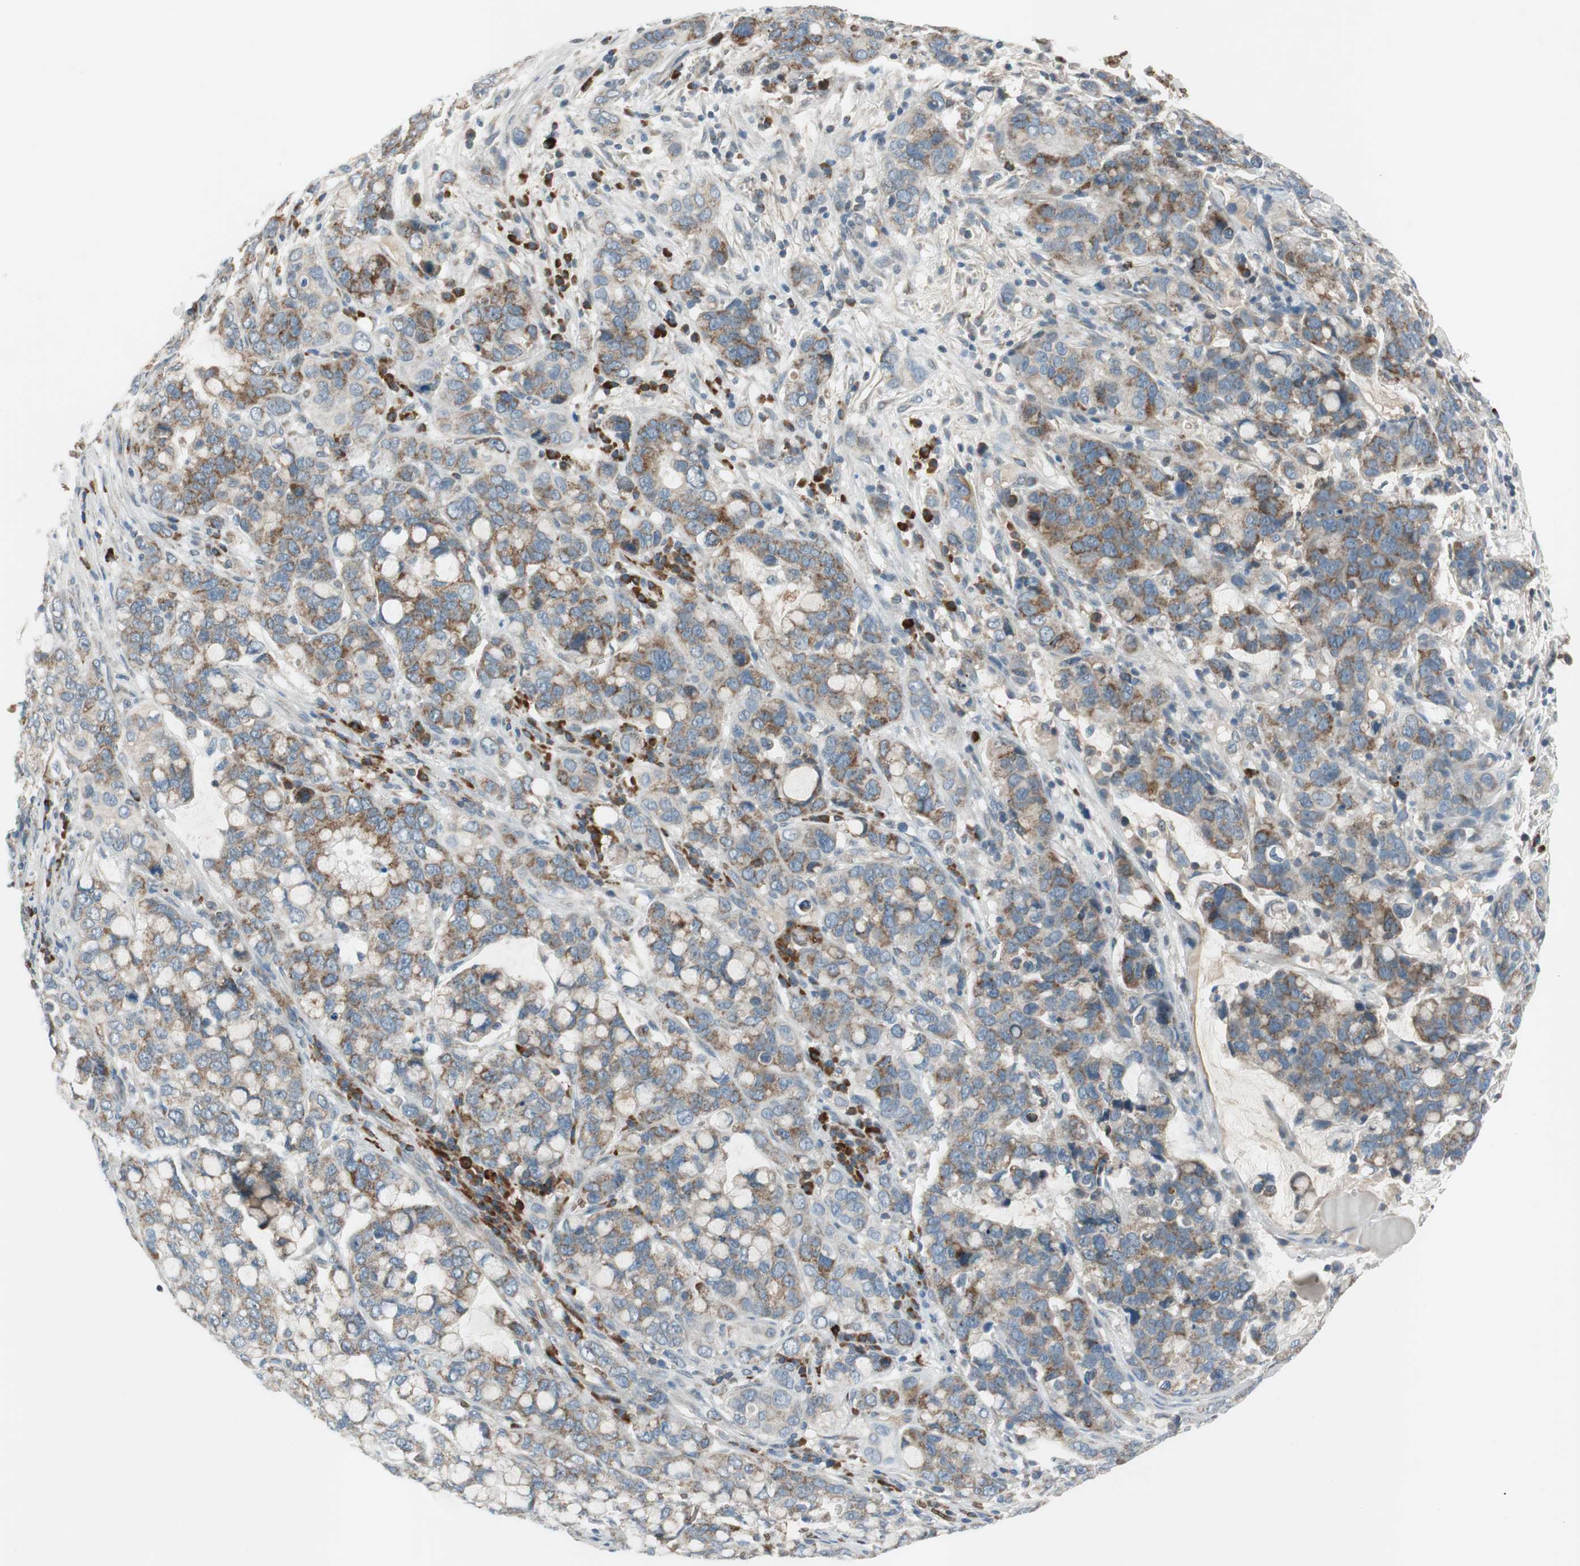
{"staining": {"intensity": "moderate", "quantity": ">75%", "location": "cytoplasmic/membranous"}, "tissue": "stomach cancer", "cell_type": "Tumor cells", "image_type": "cancer", "snomed": [{"axis": "morphology", "description": "Adenocarcinoma, NOS"}, {"axis": "topography", "description": "Stomach, lower"}], "caption": "This is an image of IHC staining of adenocarcinoma (stomach), which shows moderate staining in the cytoplasmic/membranous of tumor cells.", "gene": "GYPC", "patient": {"sex": "male", "age": 84}}